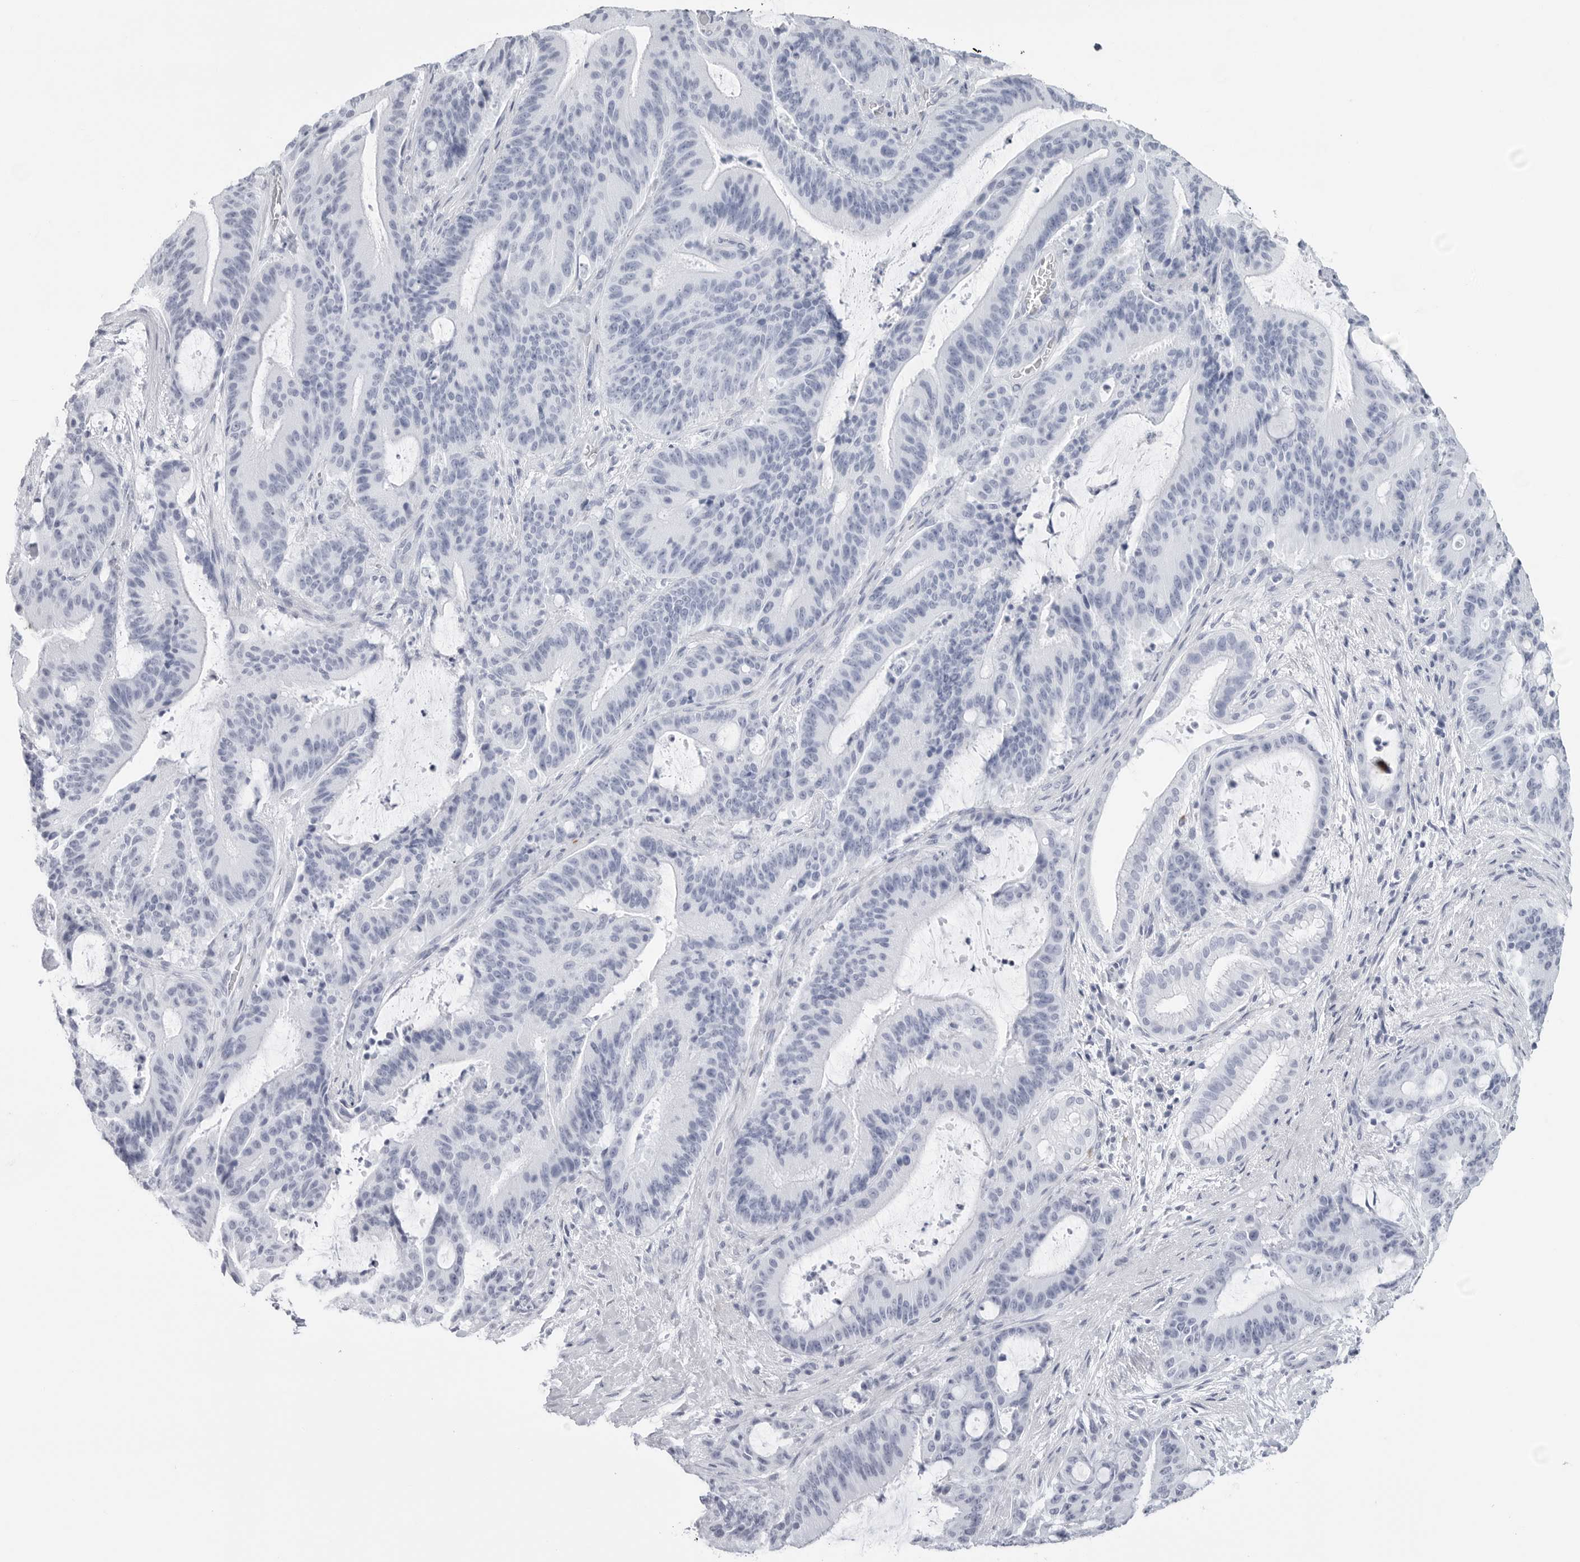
{"staining": {"intensity": "negative", "quantity": "none", "location": "none"}, "tissue": "liver cancer", "cell_type": "Tumor cells", "image_type": "cancer", "snomed": [{"axis": "morphology", "description": "Normal tissue, NOS"}, {"axis": "morphology", "description": "Cholangiocarcinoma"}, {"axis": "topography", "description": "Liver"}, {"axis": "topography", "description": "Peripheral nerve tissue"}], "caption": "DAB immunohistochemical staining of human liver cancer demonstrates no significant positivity in tumor cells. Nuclei are stained in blue.", "gene": "CST2", "patient": {"sex": "female", "age": 73}}